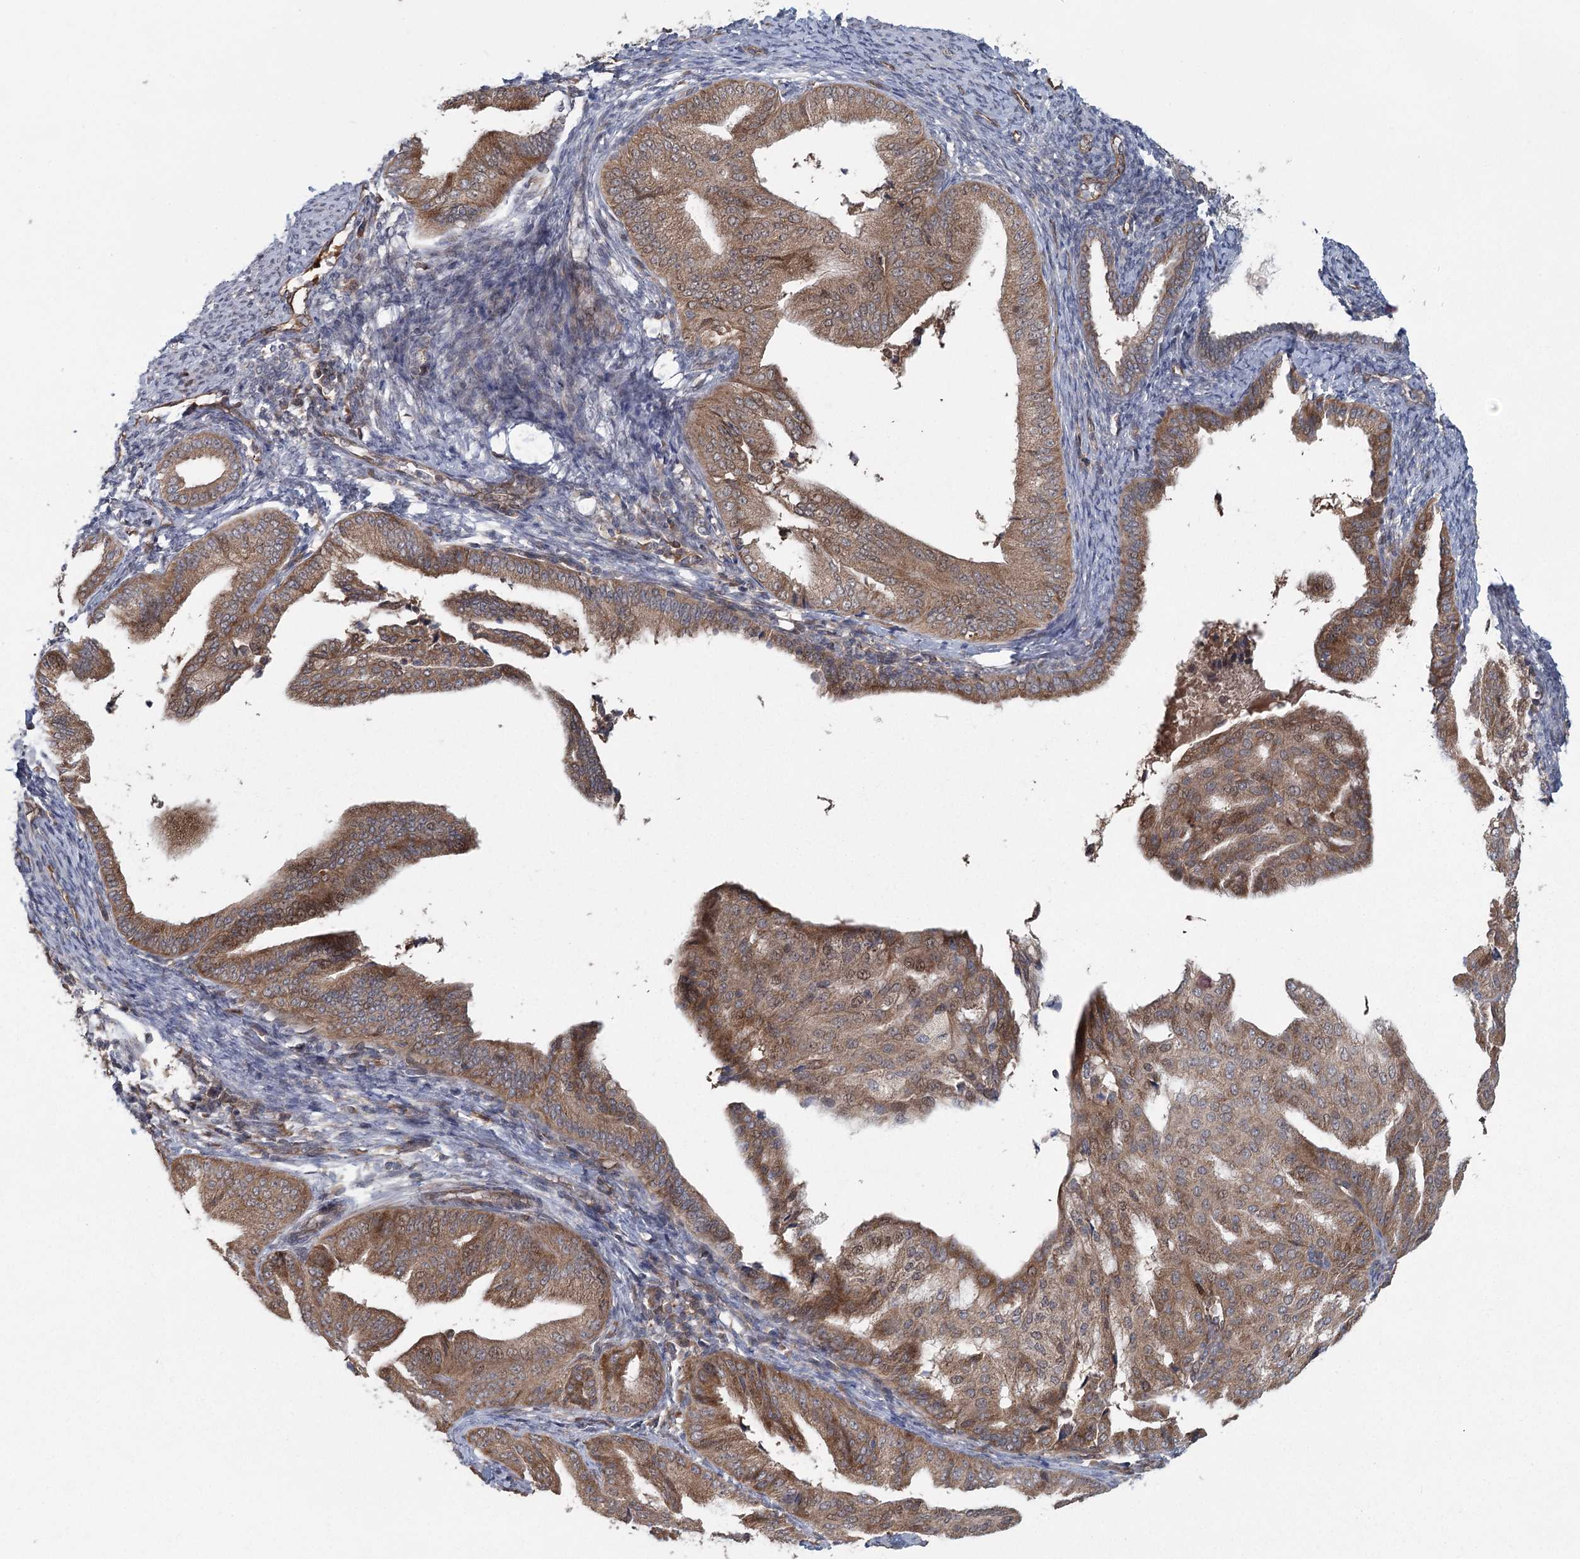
{"staining": {"intensity": "moderate", "quantity": ">75%", "location": "cytoplasmic/membranous"}, "tissue": "endometrial cancer", "cell_type": "Tumor cells", "image_type": "cancer", "snomed": [{"axis": "morphology", "description": "Adenocarcinoma, NOS"}, {"axis": "topography", "description": "Endometrium"}], "caption": "Protein staining of endometrial cancer tissue shows moderate cytoplasmic/membranous positivity in about >75% of tumor cells.", "gene": "LRRC14B", "patient": {"sex": "female", "age": 58}}